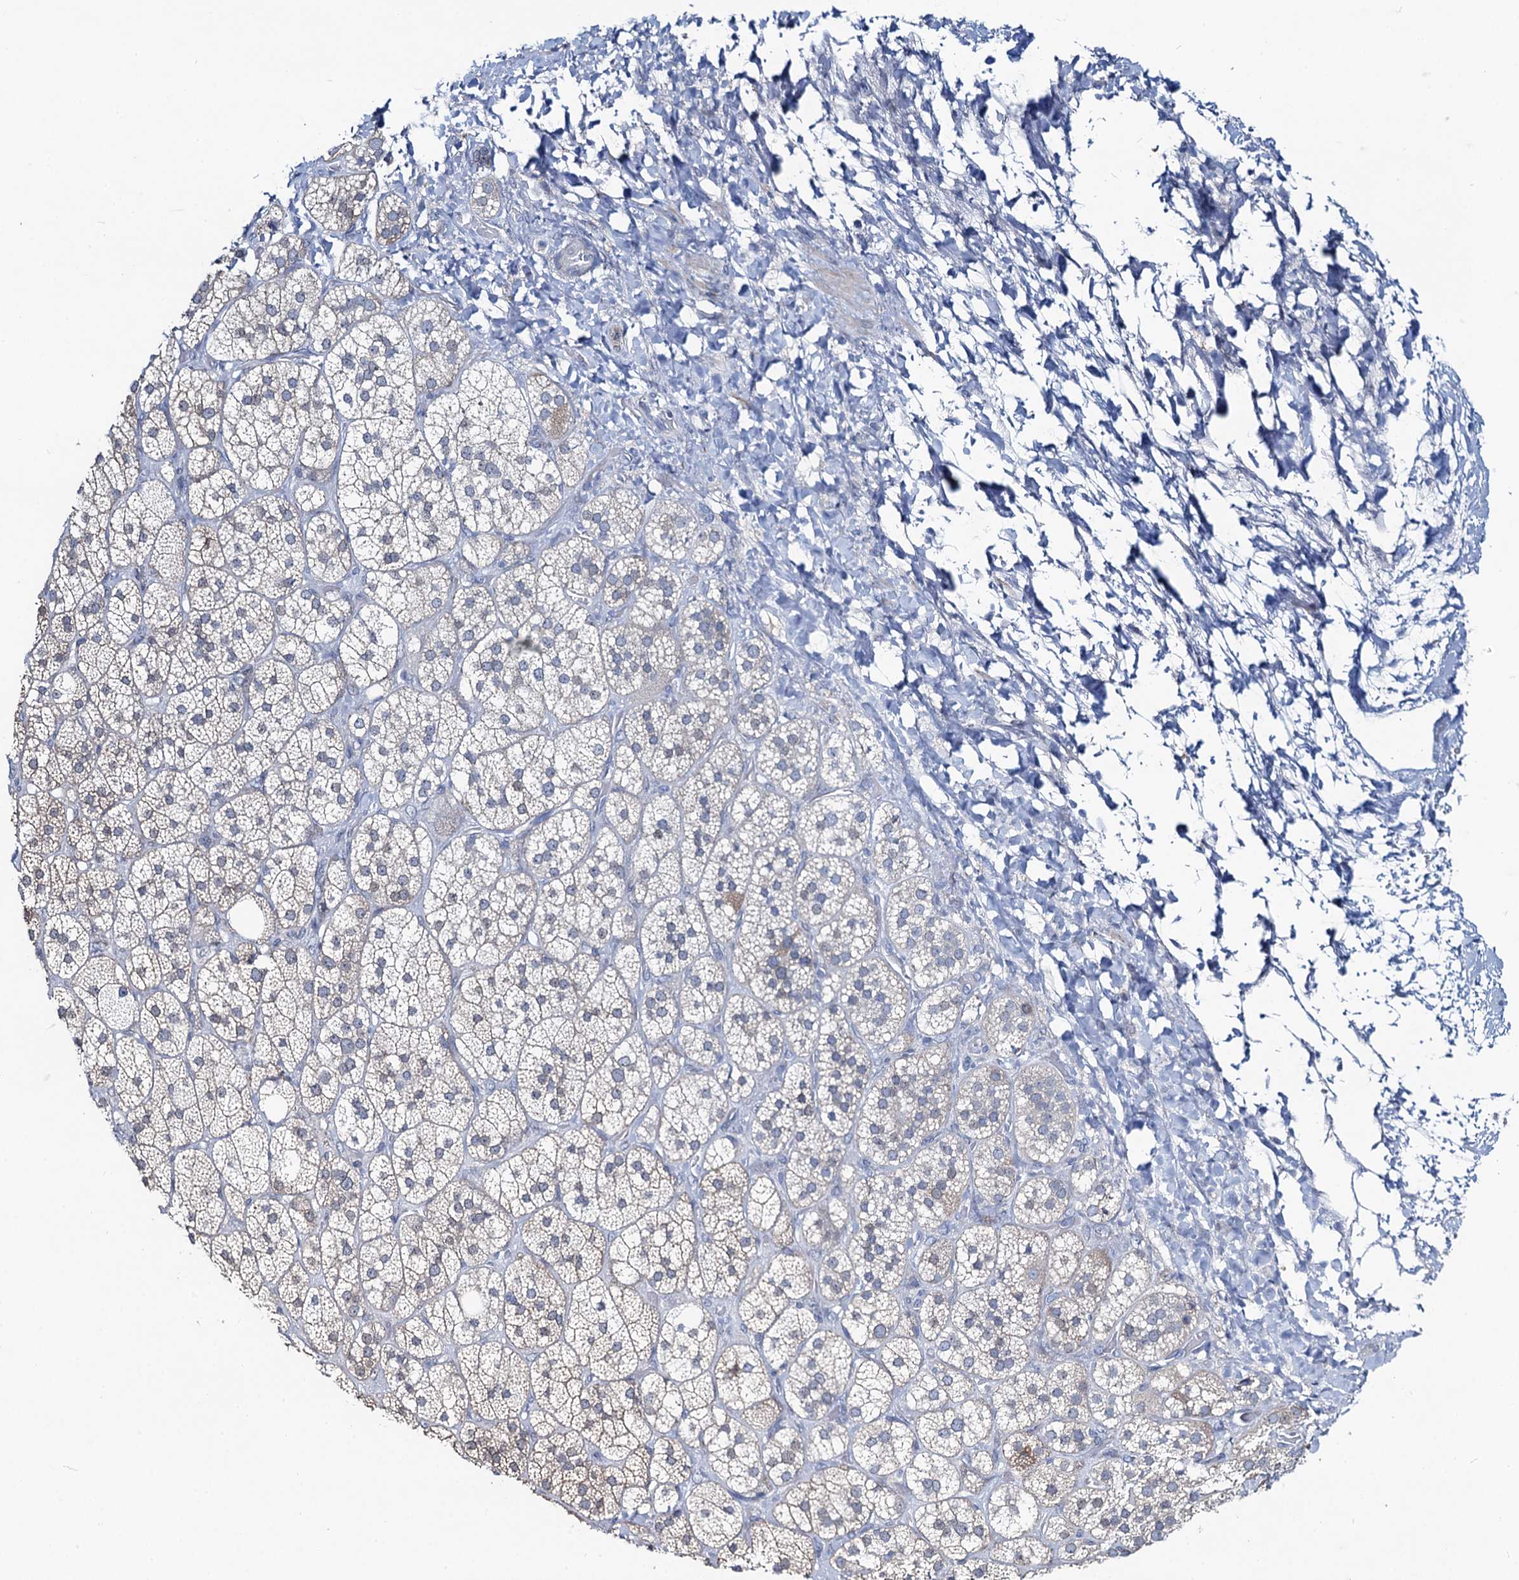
{"staining": {"intensity": "negative", "quantity": "none", "location": "none"}, "tissue": "adrenal gland", "cell_type": "Glandular cells", "image_type": "normal", "snomed": [{"axis": "morphology", "description": "Normal tissue, NOS"}, {"axis": "topography", "description": "Adrenal gland"}], "caption": "DAB (3,3'-diaminobenzidine) immunohistochemical staining of unremarkable adrenal gland reveals no significant positivity in glandular cells. (Stains: DAB (3,3'-diaminobenzidine) immunohistochemistry with hematoxylin counter stain, Microscopy: brightfield microscopy at high magnification).", "gene": "TOX3", "patient": {"sex": "male", "age": 61}}